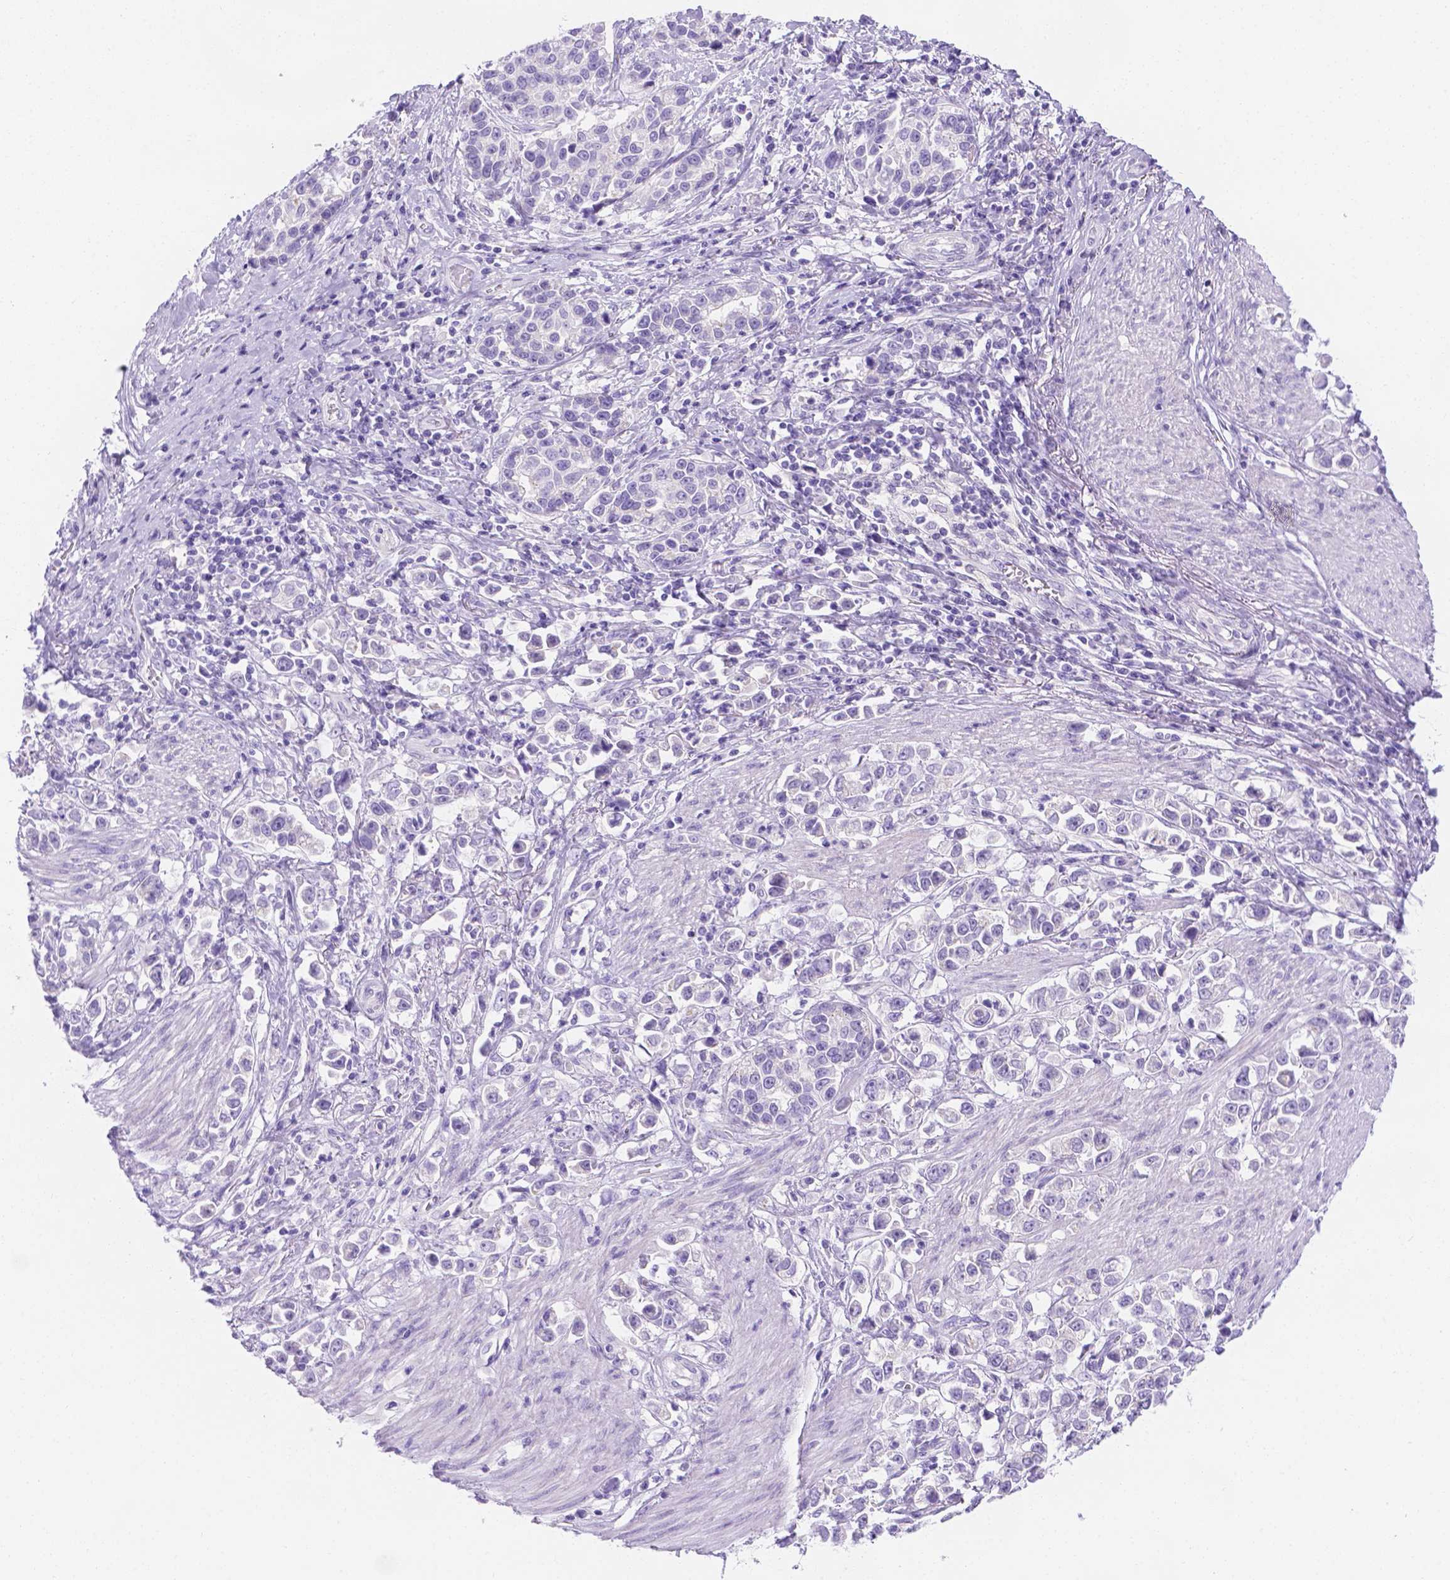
{"staining": {"intensity": "negative", "quantity": "none", "location": "none"}, "tissue": "stomach cancer", "cell_type": "Tumor cells", "image_type": "cancer", "snomed": [{"axis": "morphology", "description": "Adenocarcinoma, NOS"}, {"axis": "topography", "description": "Stomach"}], "caption": "Human stomach adenocarcinoma stained for a protein using immunohistochemistry (IHC) shows no expression in tumor cells.", "gene": "MLN", "patient": {"sex": "male", "age": 93}}